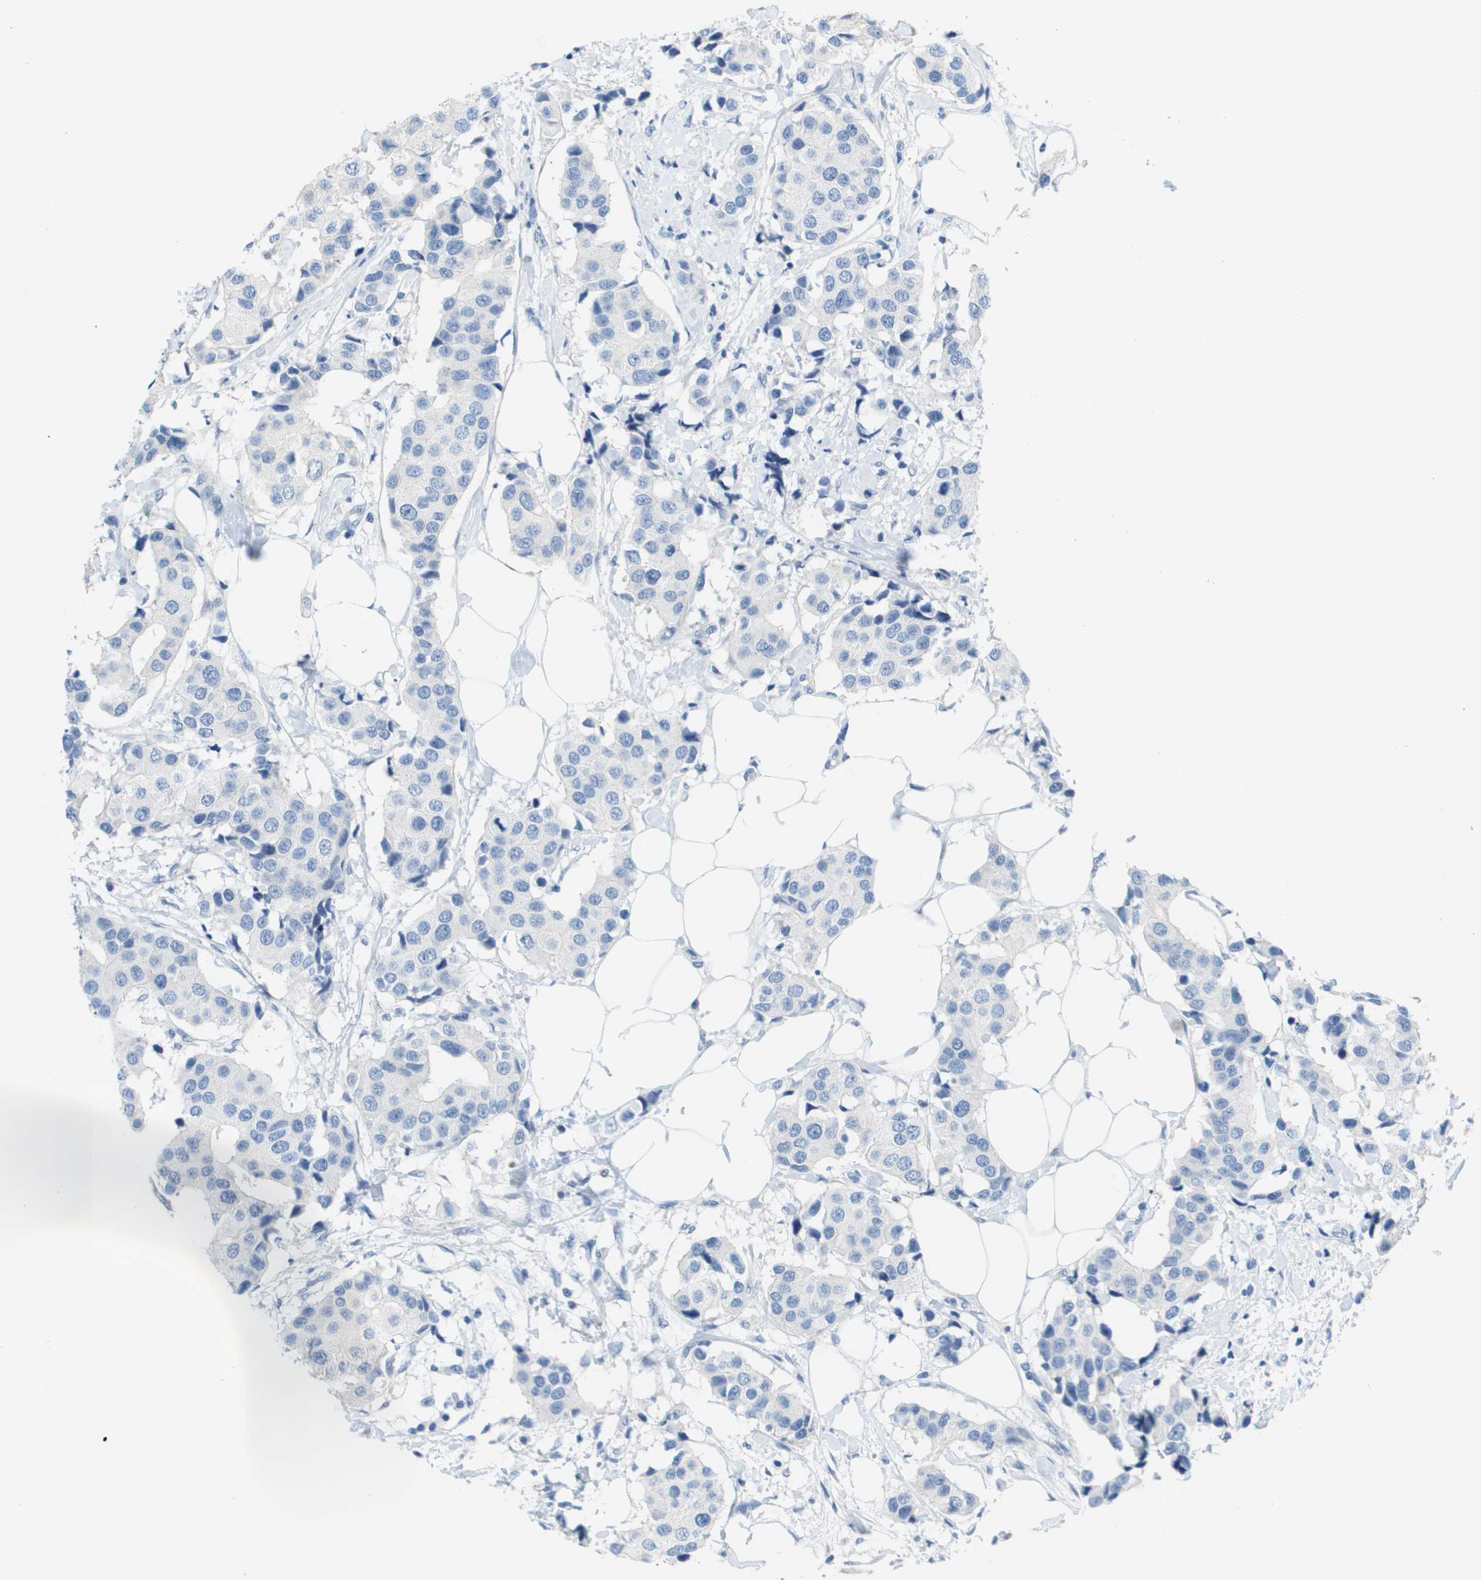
{"staining": {"intensity": "negative", "quantity": "none", "location": "none"}, "tissue": "breast cancer", "cell_type": "Tumor cells", "image_type": "cancer", "snomed": [{"axis": "morphology", "description": "Normal tissue, NOS"}, {"axis": "morphology", "description": "Duct carcinoma"}, {"axis": "topography", "description": "Breast"}], "caption": "High power microscopy photomicrograph of an IHC photomicrograph of breast cancer, revealing no significant expression in tumor cells.", "gene": "NCS1", "patient": {"sex": "female", "age": 39}}